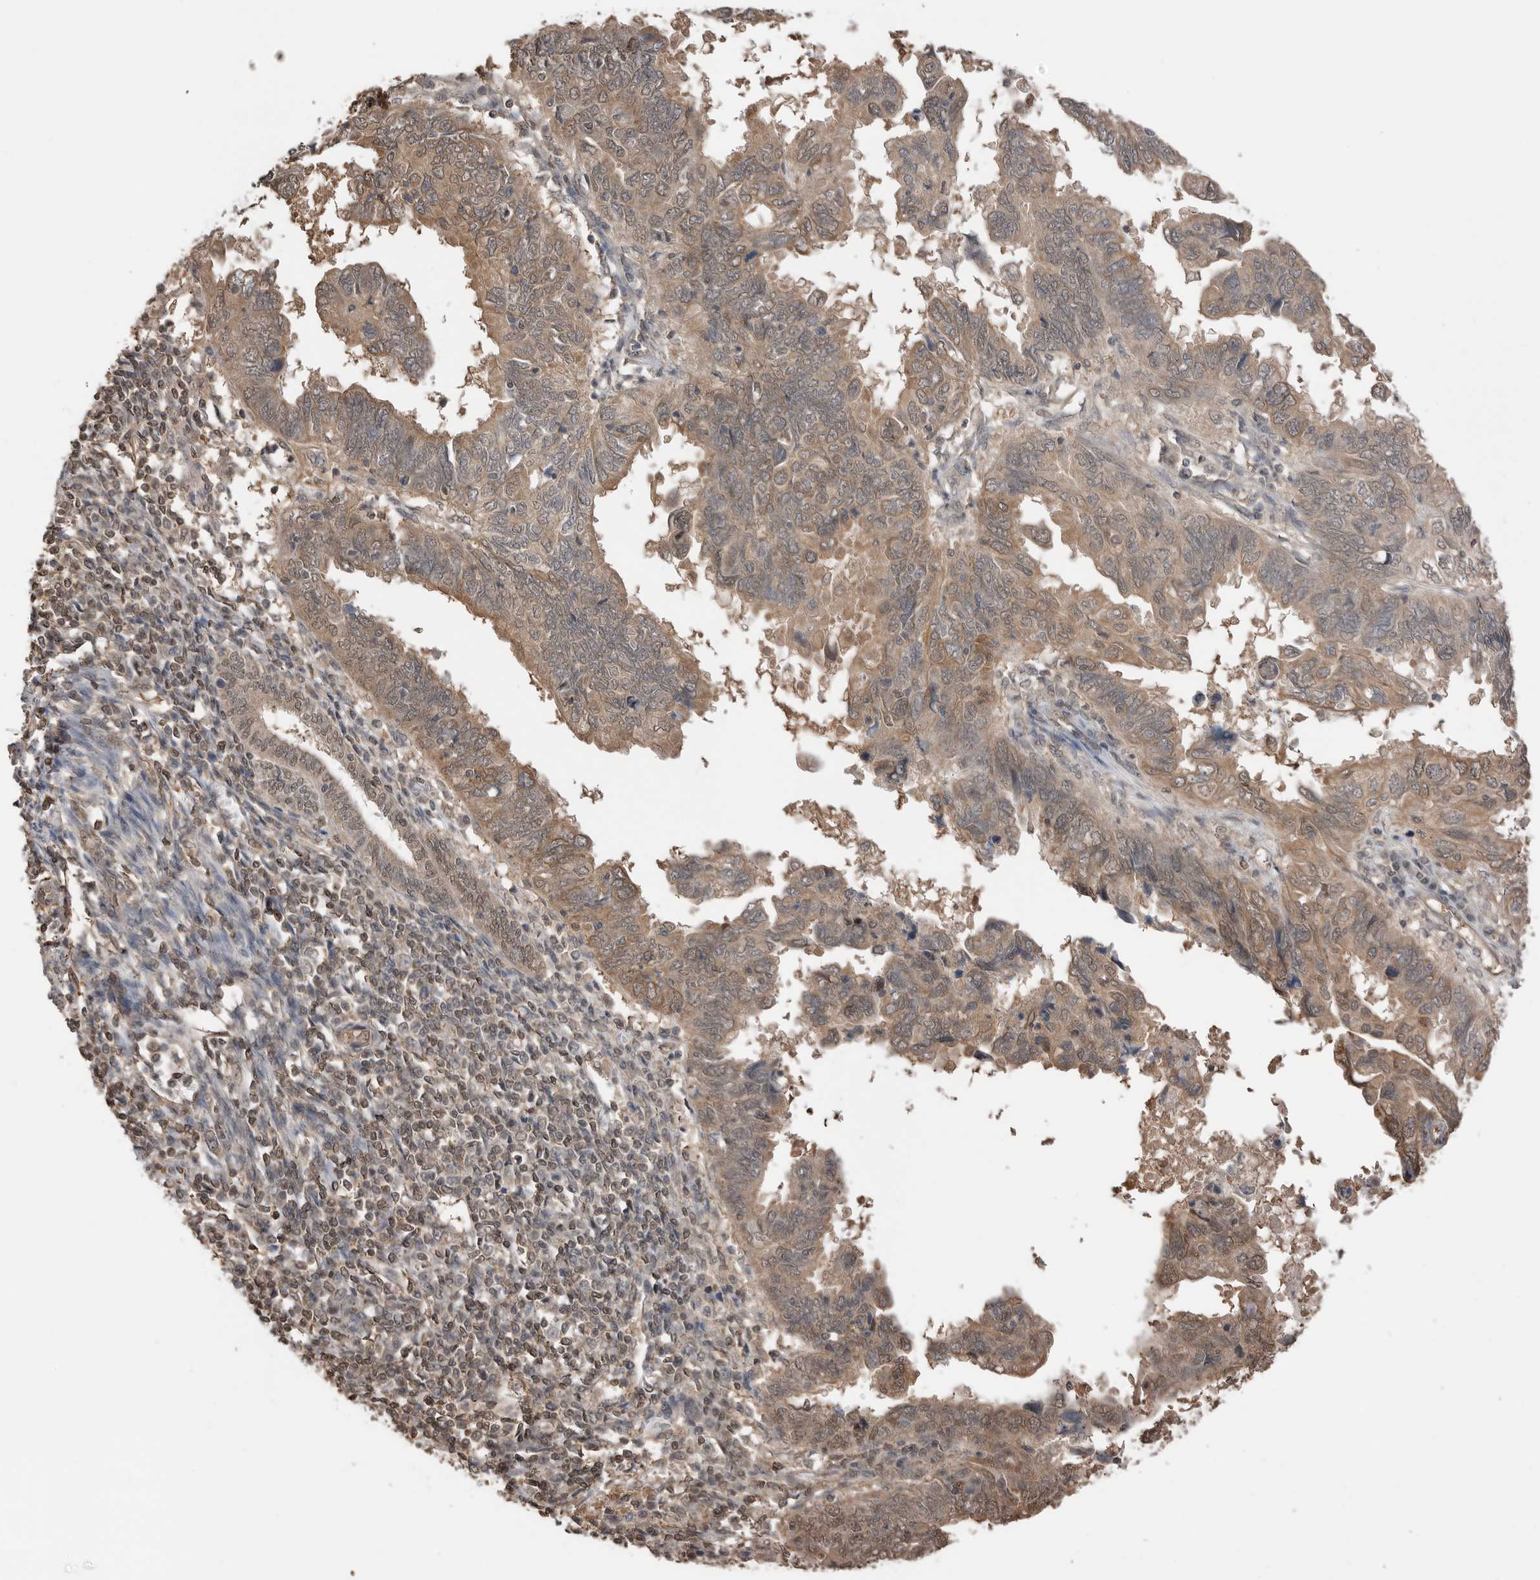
{"staining": {"intensity": "moderate", "quantity": ">75%", "location": "cytoplasmic/membranous"}, "tissue": "endometrial cancer", "cell_type": "Tumor cells", "image_type": "cancer", "snomed": [{"axis": "morphology", "description": "Adenocarcinoma, NOS"}, {"axis": "topography", "description": "Uterus"}], "caption": "Brown immunohistochemical staining in human endometrial cancer displays moderate cytoplasmic/membranous expression in about >75% of tumor cells.", "gene": "PEAK1", "patient": {"sex": "female", "age": 77}}